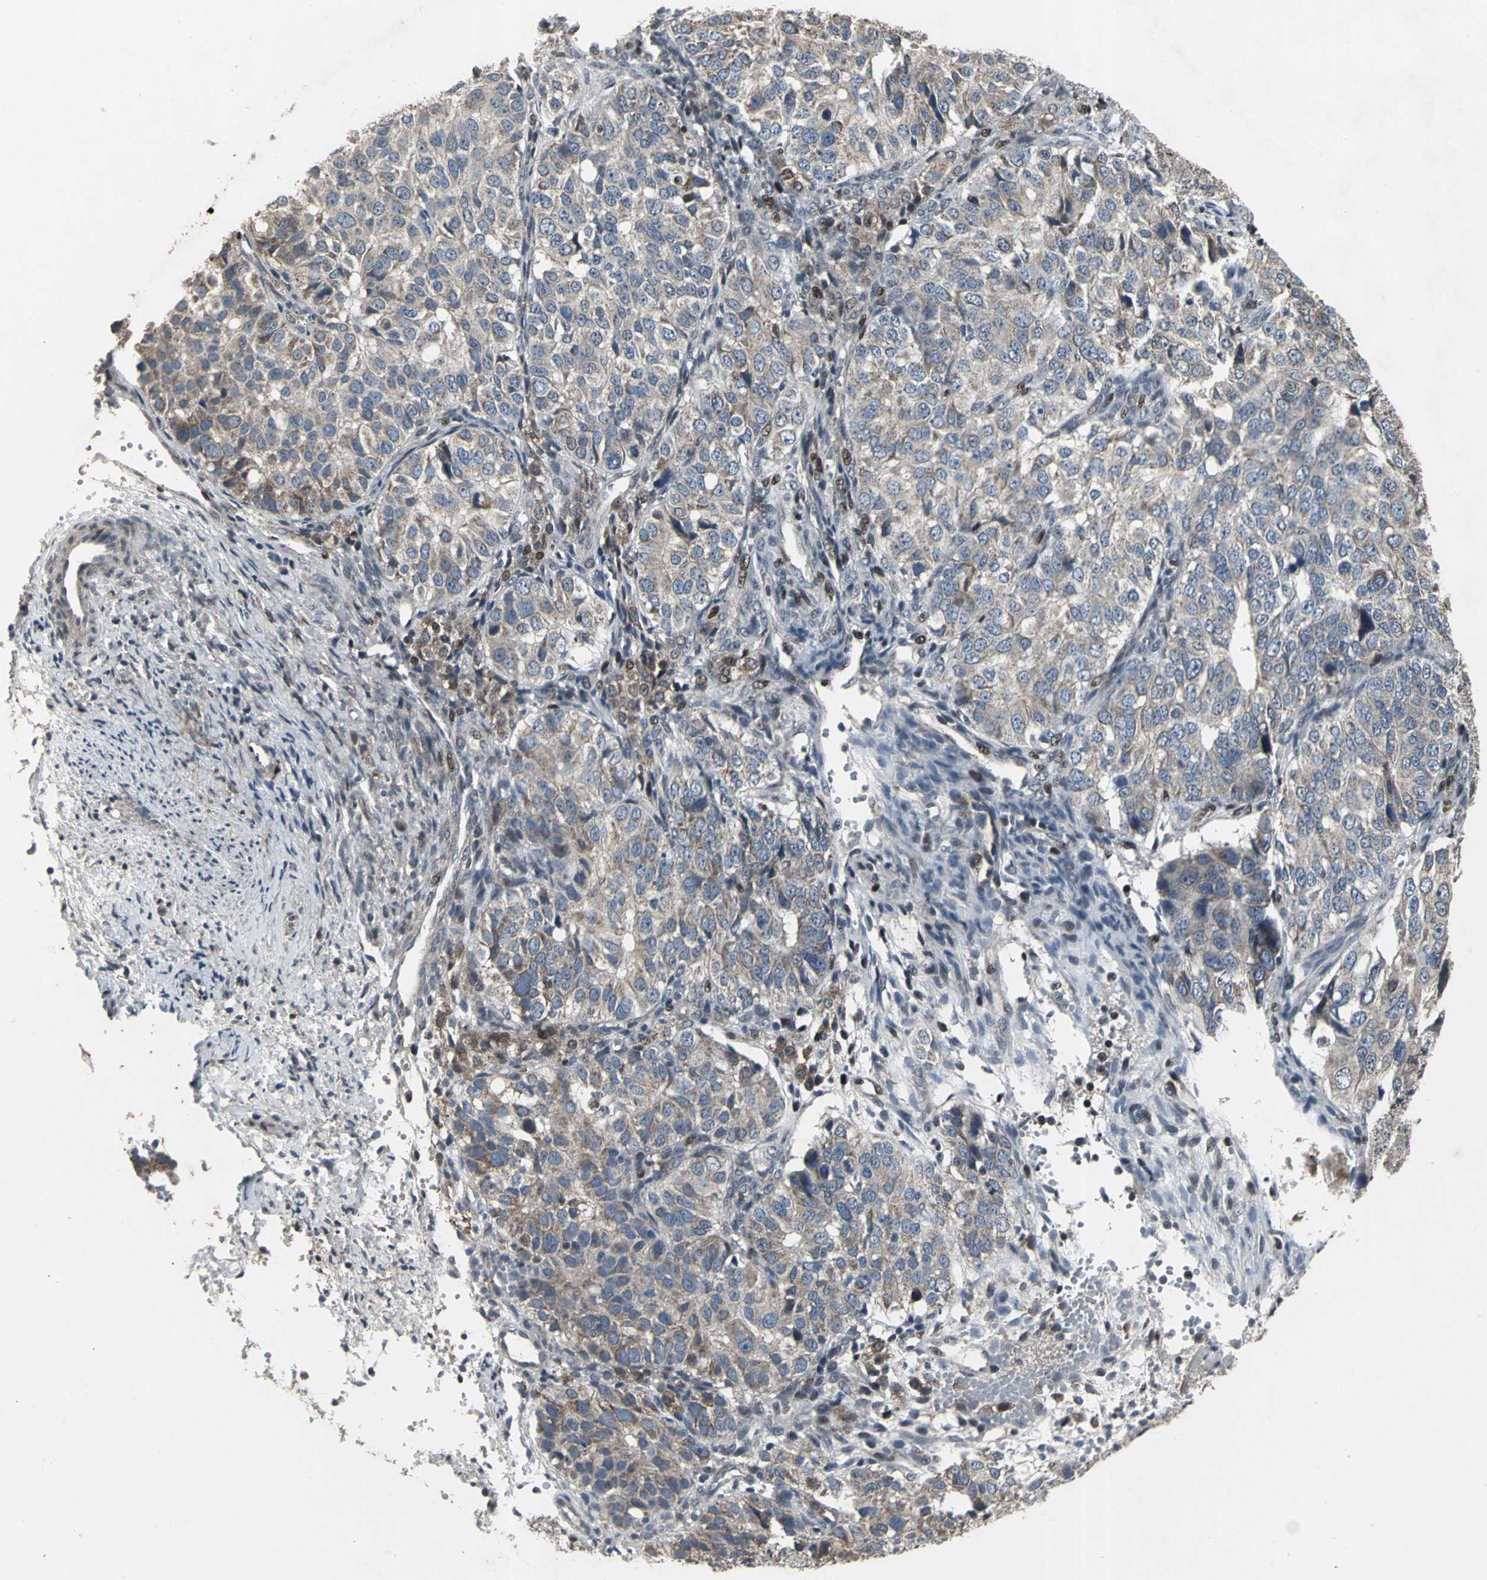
{"staining": {"intensity": "weak", "quantity": "25%-75%", "location": "cytoplasmic/membranous"}, "tissue": "ovarian cancer", "cell_type": "Tumor cells", "image_type": "cancer", "snomed": [{"axis": "morphology", "description": "Carcinoma, endometroid"}, {"axis": "topography", "description": "Ovary"}], "caption": "A high-resolution micrograph shows immunohistochemistry staining of endometroid carcinoma (ovarian), which reveals weak cytoplasmic/membranous expression in about 25%-75% of tumor cells.", "gene": "SRF", "patient": {"sex": "female", "age": 51}}